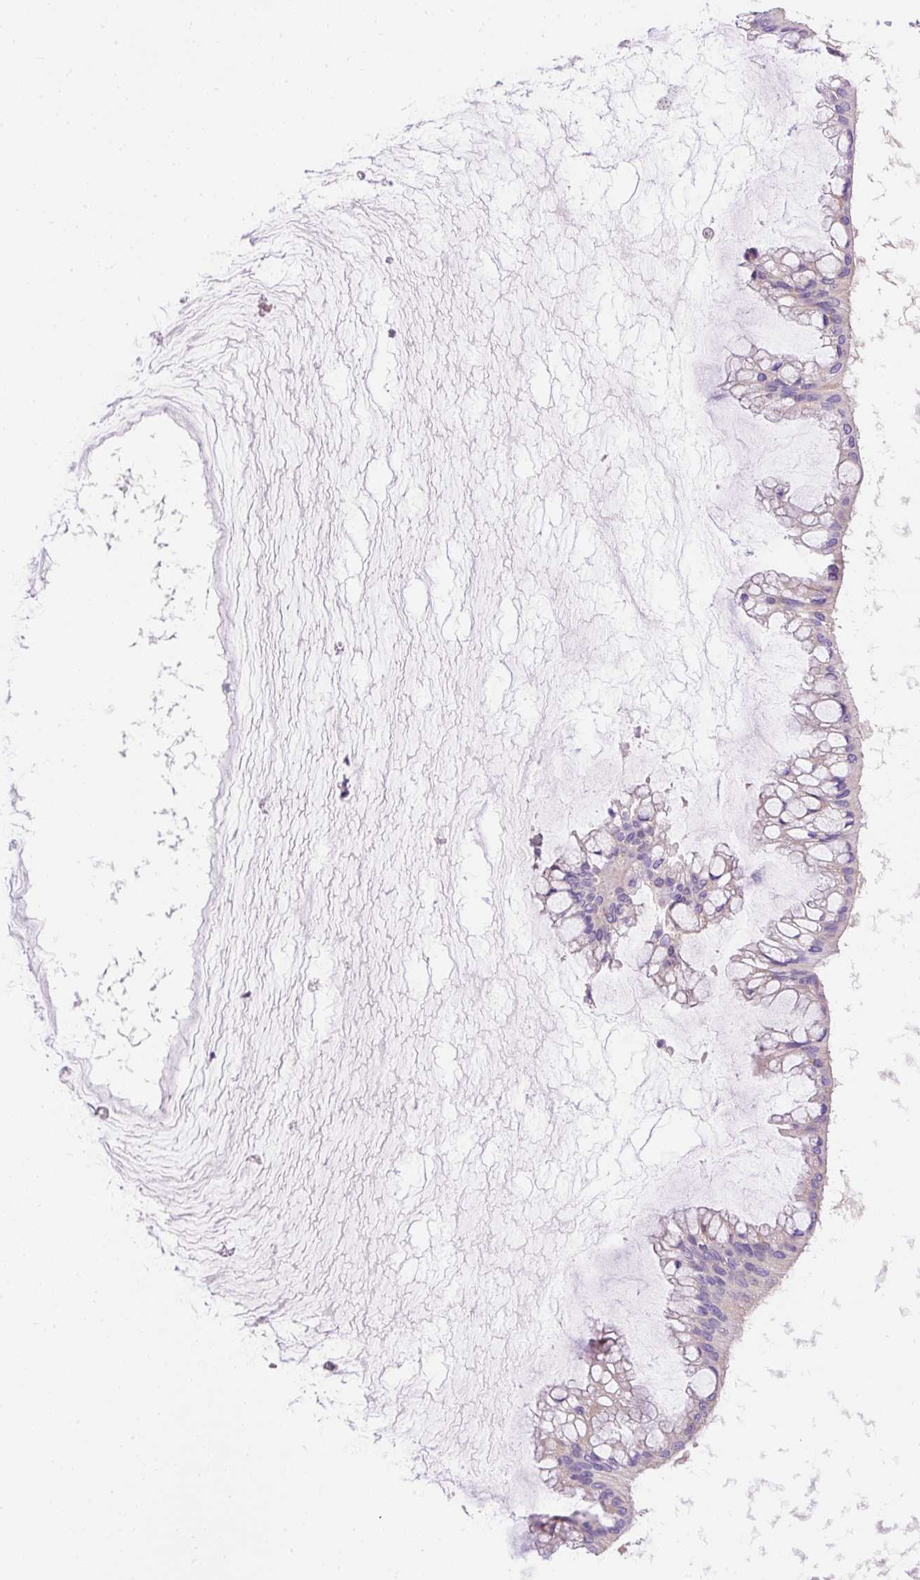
{"staining": {"intensity": "weak", "quantity": "<25%", "location": "cytoplasmic/membranous"}, "tissue": "ovarian cancer", "cell_type": "Tumor cells", "image_type": "cancer", "snomed": [{"axis": "morphology", "description": "Cystadenocarcinoma, mucinous, NOS"}, {"axis": "topography", "description": "Ovary"}], "caption": "An immunohistochemistry histopathology image of mucinous cystadenocarcinoma (ovarian) is shown. There is no staining in tumor cells of mucinous cystadenocarcinoma (ovarian). (DAB immunohistochemistry visualized using brightfield microscopy, high magnification).", "gene": "OR4K15", "patient": {"sex": "female", "age": 73}}